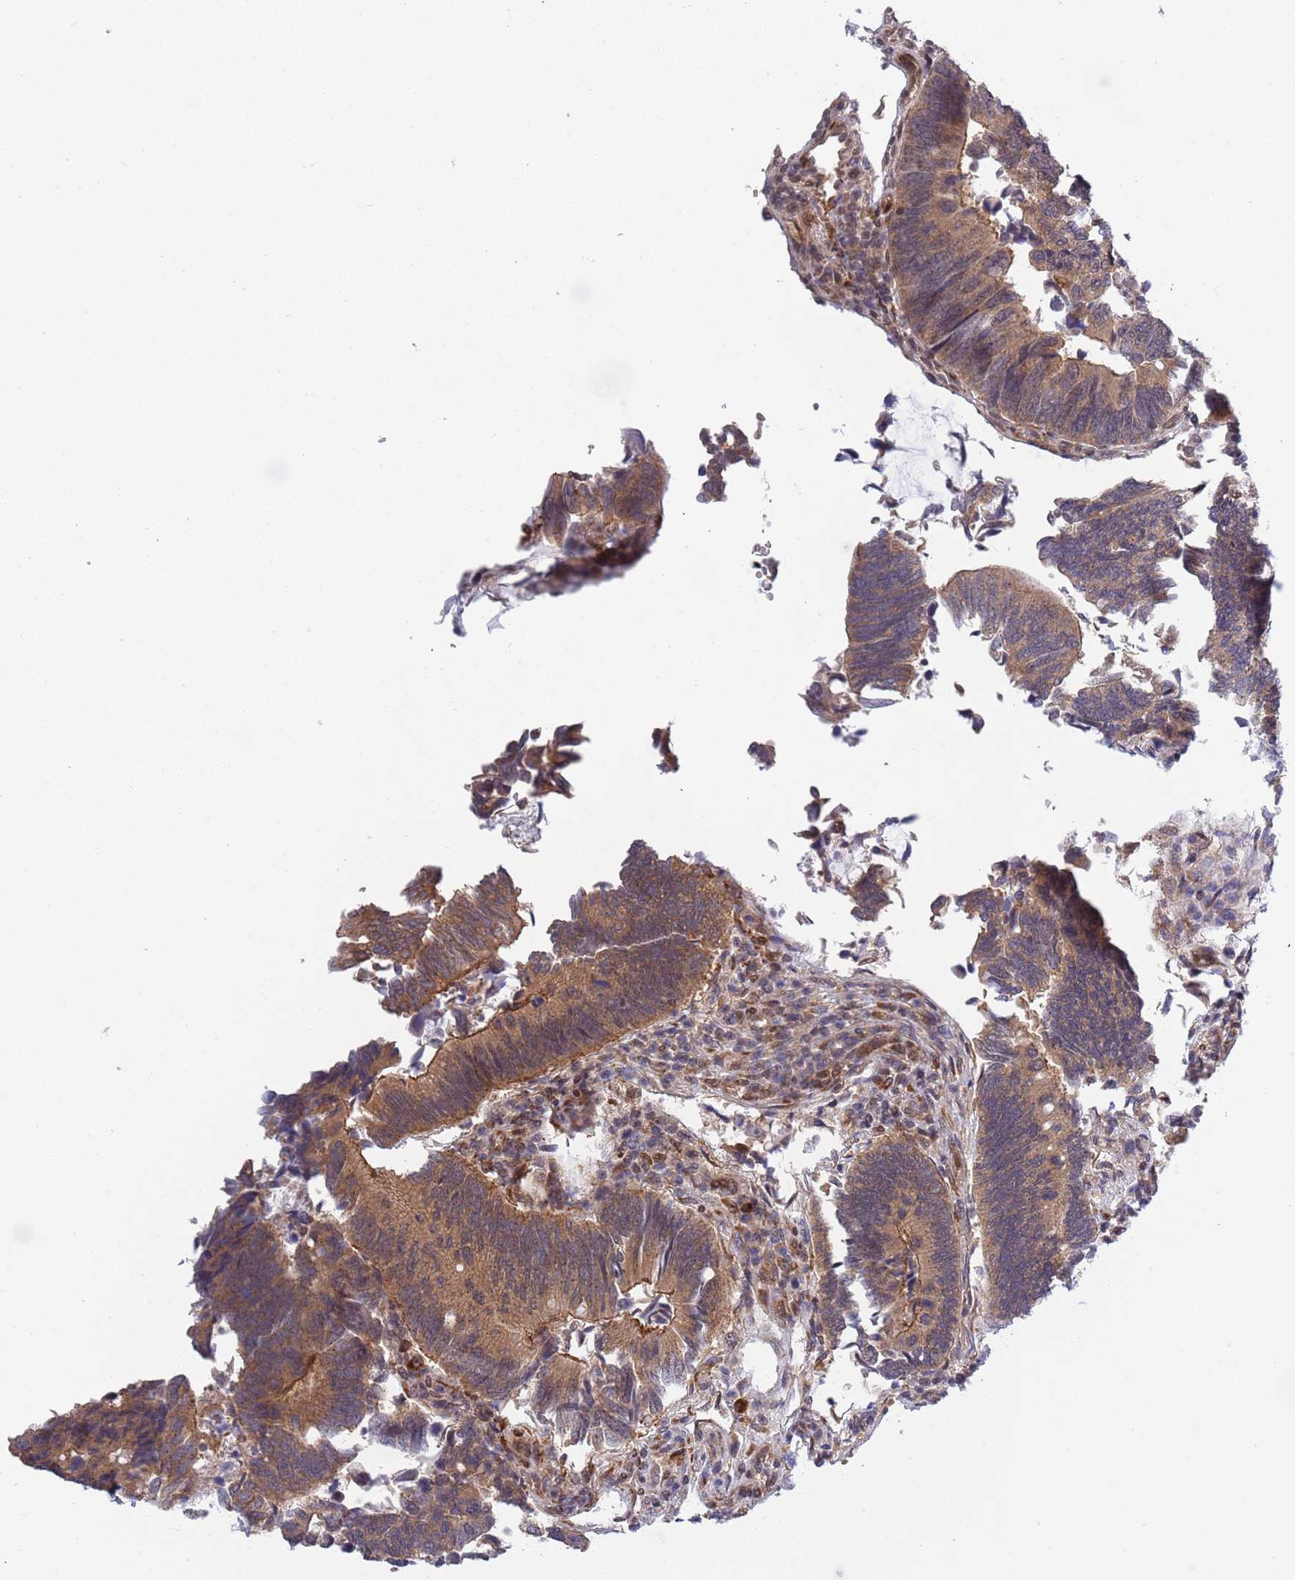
{"staining": {"intensity": "moderate", "quantity": ">75%", "location": "cytoplasmic/membranous"}, "tissue": "colorectal cancer", "cell_type": "Tumor cells", "image_type": "cancer", "snomed": [{"axis": "morphology", "description": "Adenocarcinoma, NOS"}, {"axis": "topography", "description": "Colon"}], "caption": "Tumor cells exhibit medium levels of moderate cytoplasmic/membranous expression in about >75% of cells in colorectal cancer. The staining is performed using DAB (3,3'-diaminobenzidine) brown chromogen to label protein expression. The nuclei are counter-stained blue using hematoxylin.", "gene": "TBX10", "patient": {"sex": "male", "age": 87}}